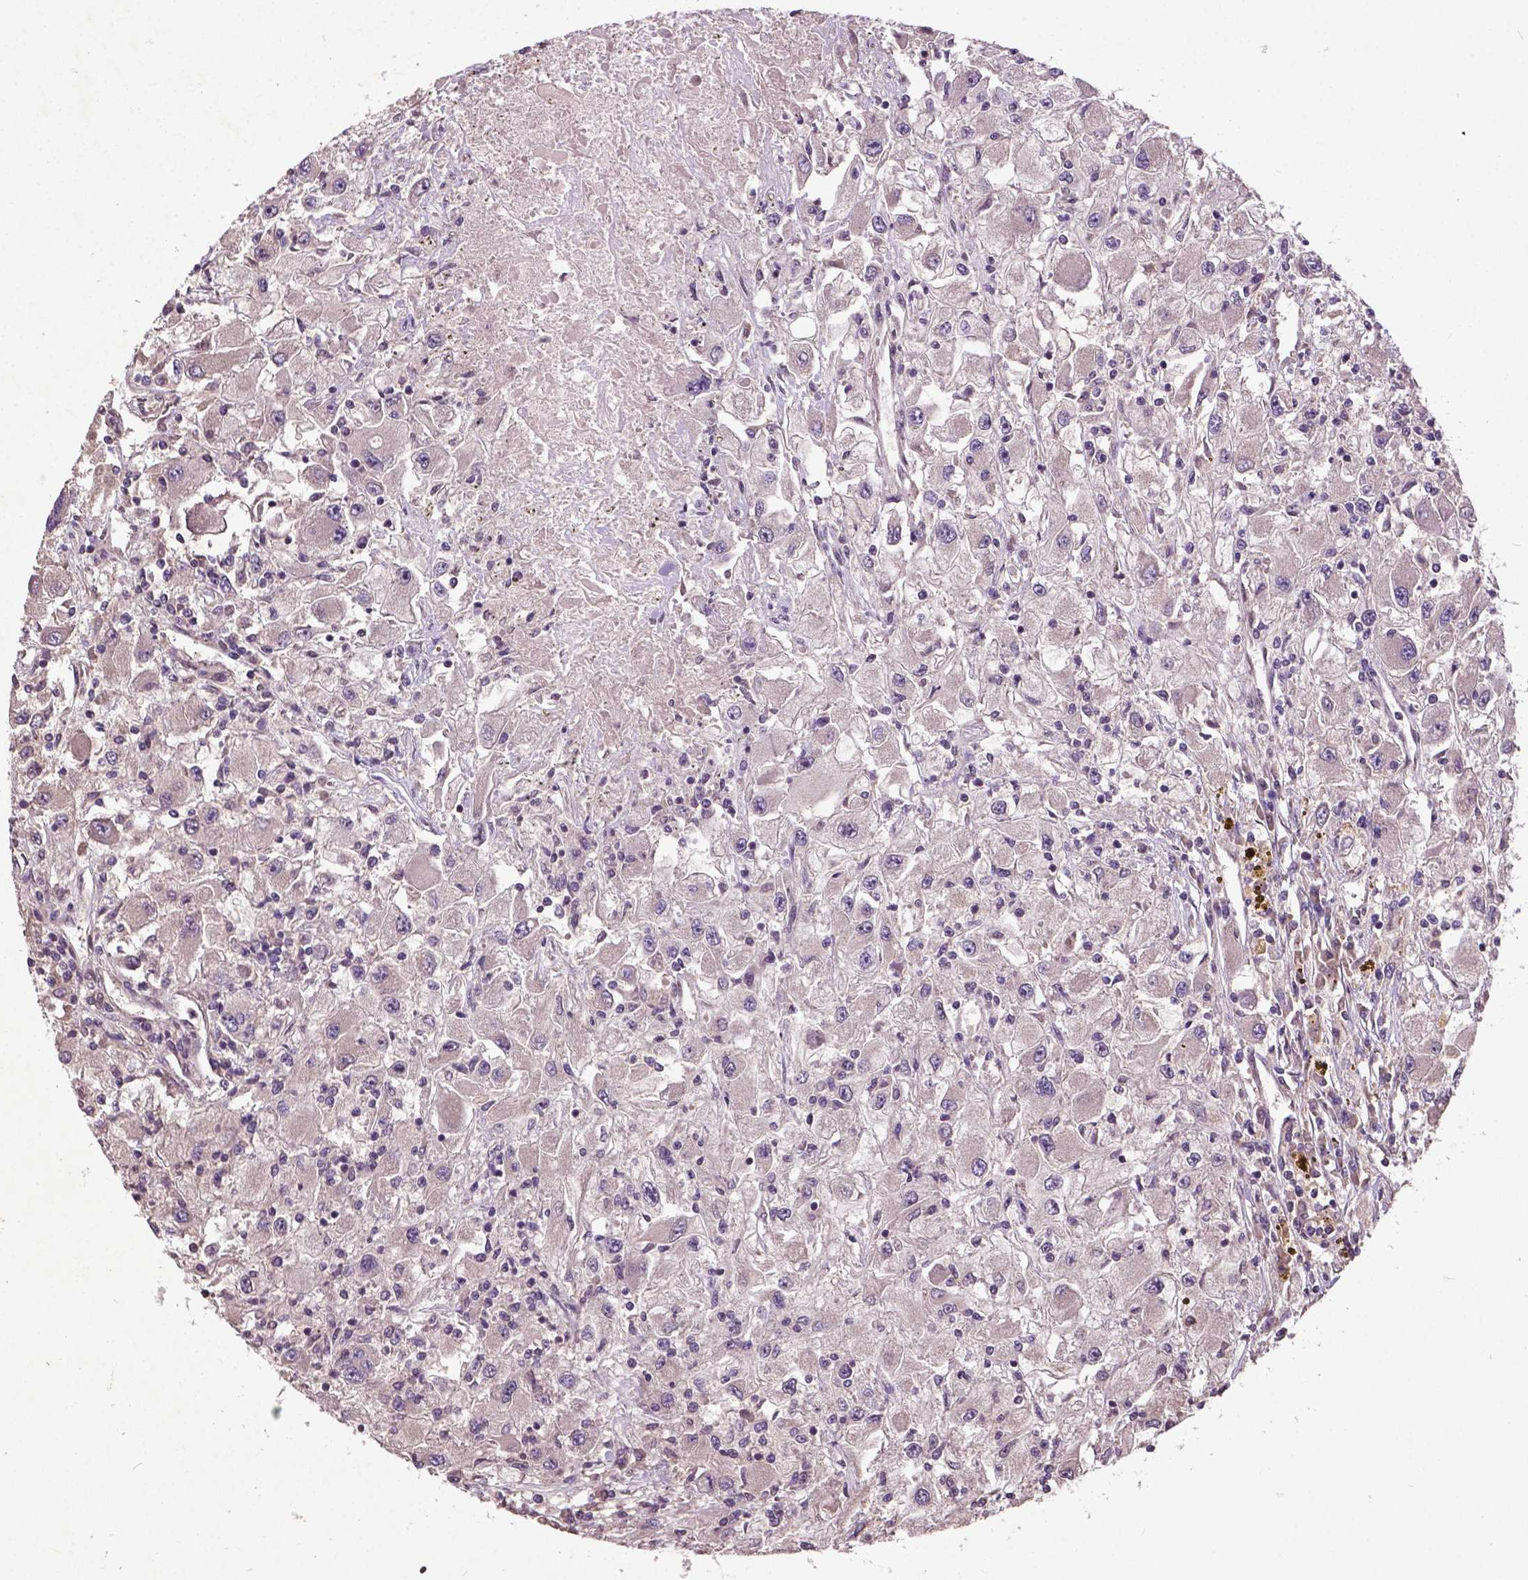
{"staining": {"intensity": "negative", "quantity": "none", "location": "none"}, "tissue": "renal cancer", "cell_type": "Tumor cells", "image_type": "cancer", "snomed": [{"axis": "morphology", "description": "Adenocarcinoma, NOS"}, {"axis": "topography", "description": "Kidney"}], "caption": "An IHC image of renal adenocarcinoma is shown. There is no staining in tumor cells of renal adenocarcinoma.", "gene": "AP1S3", "patient": {"sex": "female", "age": 67}}